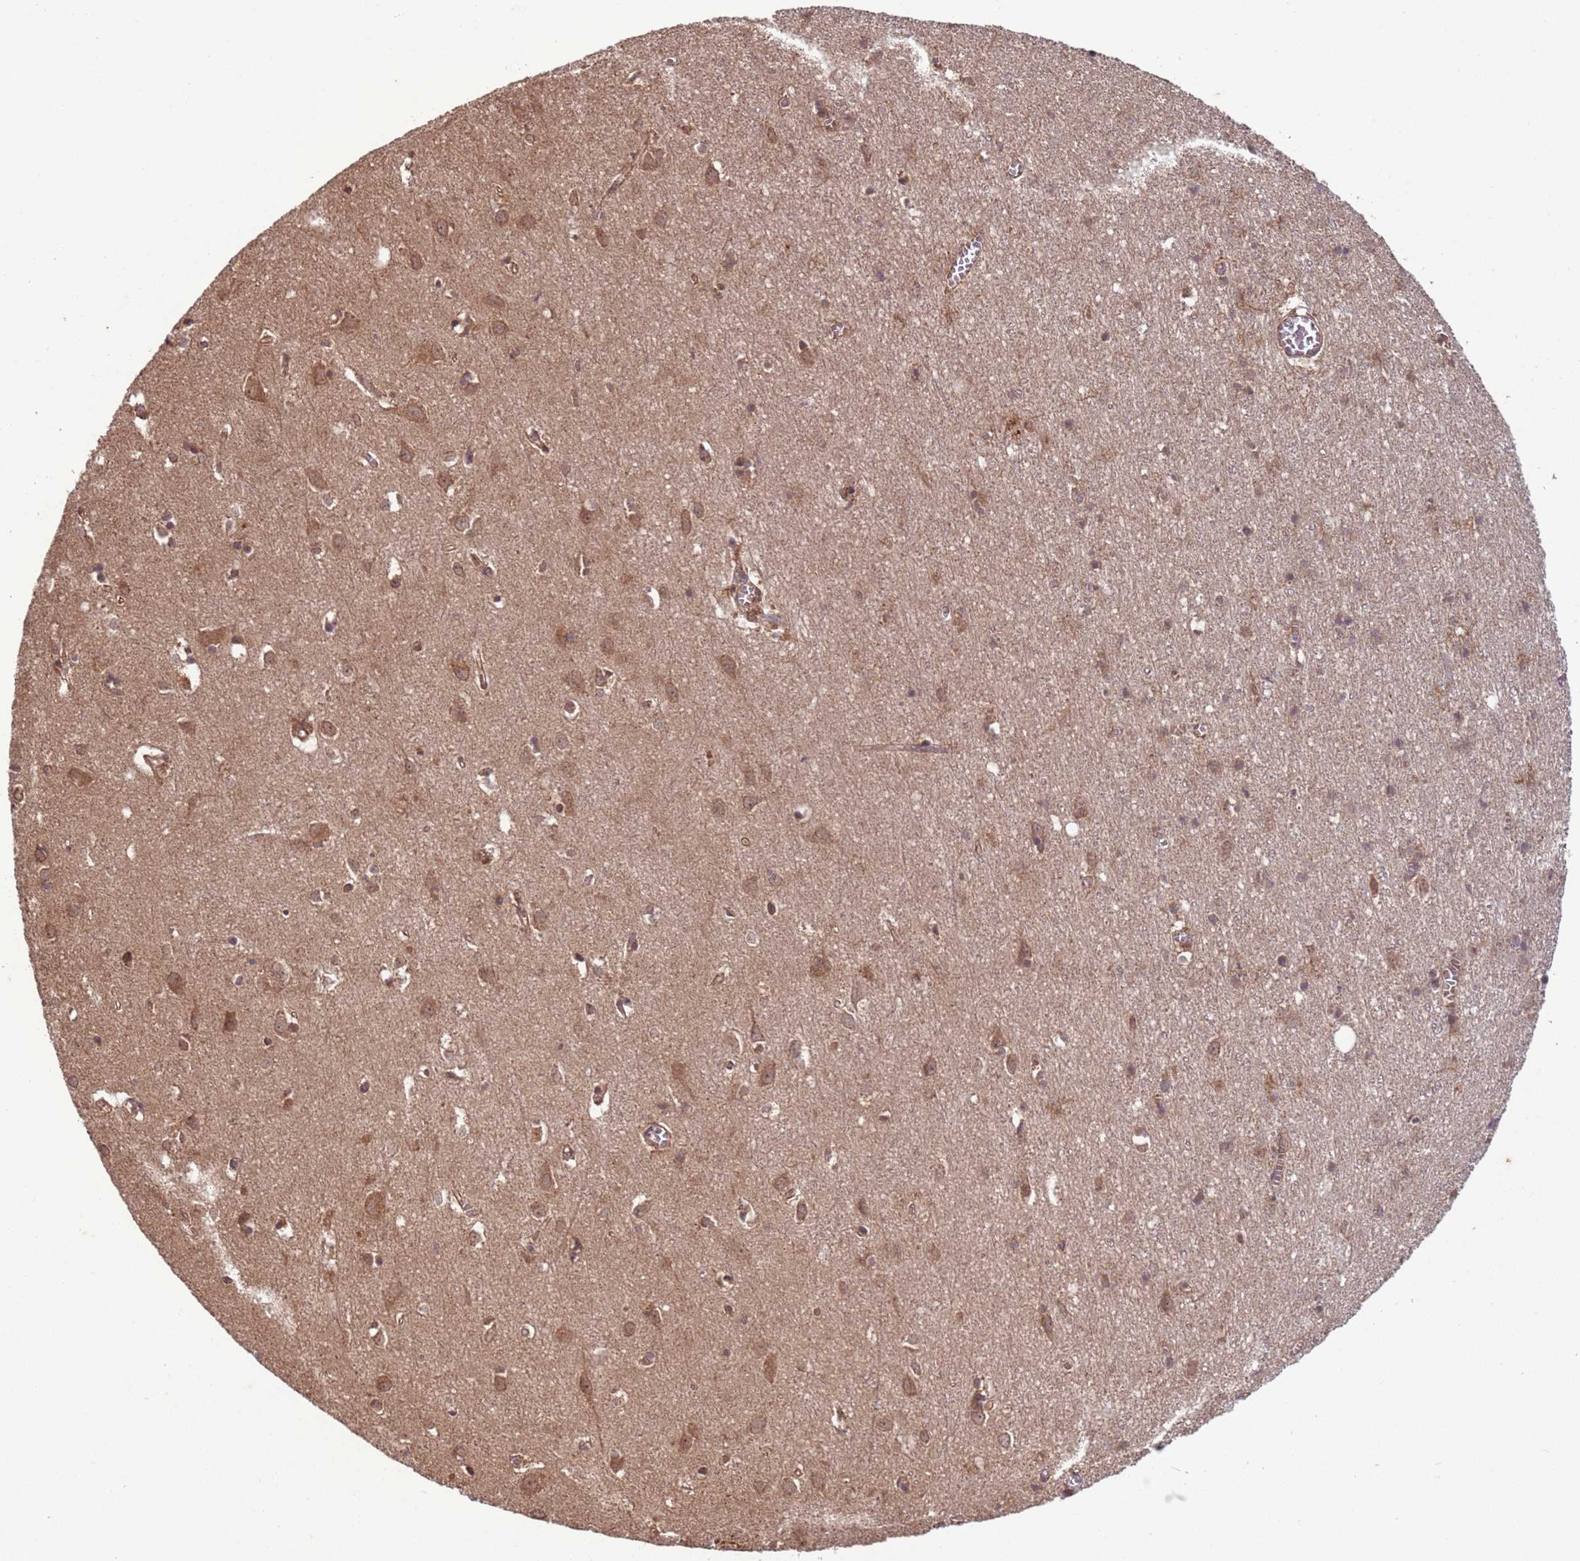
{"staining": {"intensity": "moderate", "quantity": ">75%", "location": "cytoplasmic/membranous"}, "tissue": "cerebral cortex", "cell_type": "Endothelial cells", "image_type": "normal", "snomed": [{"axis": "morphology", "description": "Normal tissue, NOS"}, {"axis": "topography", "description": "Cerebral cortex"}], "caption": "Immunohistochemical staining of normal human cerebral cortex displays >75% levels of moderate cytoplasmic/membranous protein positivity in approximately >75% of endothelial cells. (DAB (3,3'-diaminobenzidine) IHC with brightfield microscopy, high magnification).", "gene": "ERI1", "patient": {"sex": "female", "age": 64}}